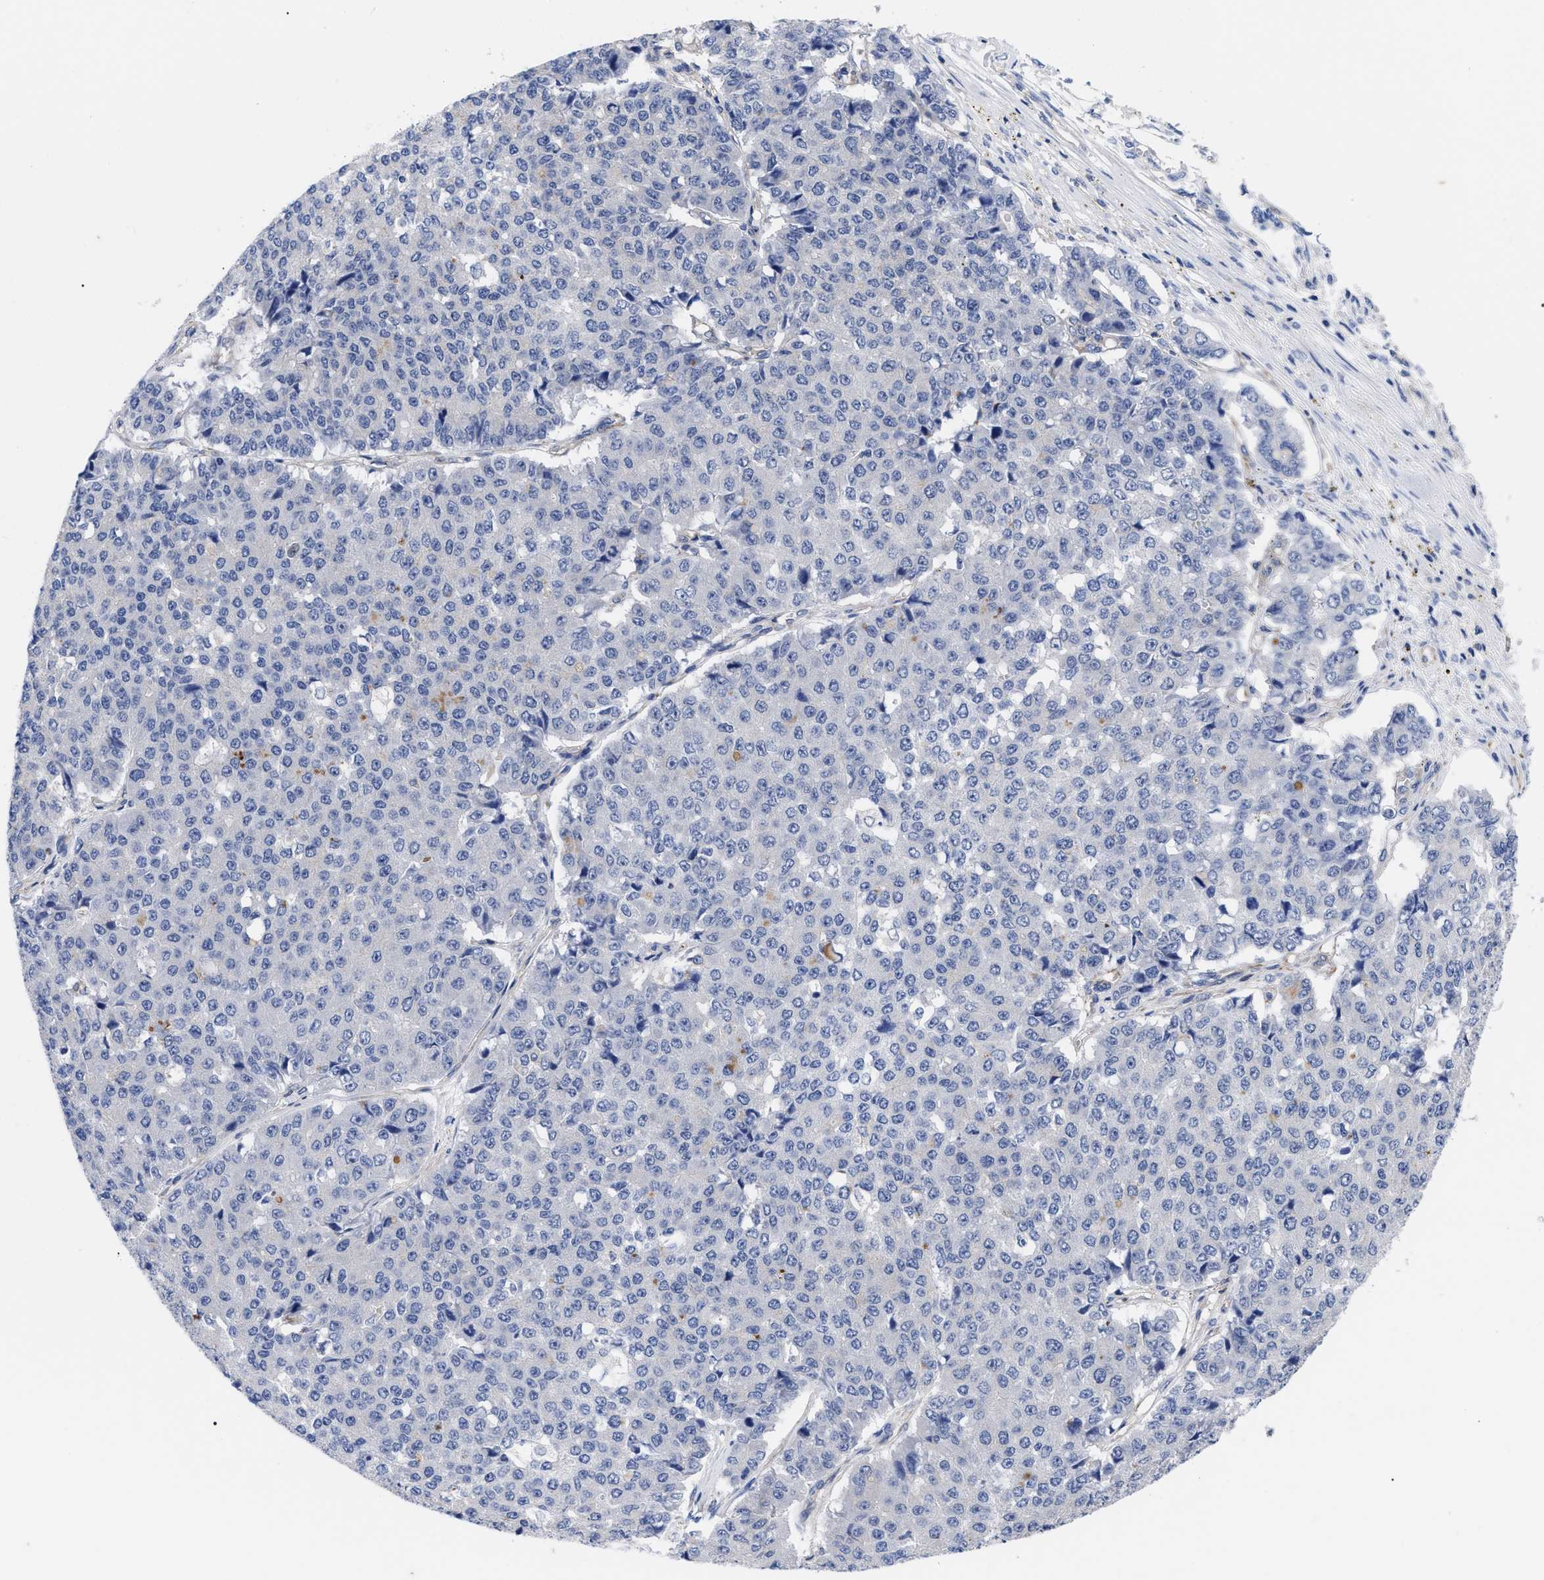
{"staining": {"intensity": "negative", "quantity": "none", "location": "none"}, "tissue": "pancreatic cancer", "cell_type": "Tumor cells", "image_type": "cancer", "snomed": [{"axis": "morphology", "description": "Adenocarcinoma, NOS"}, {"axis": "topography", "description": "Pancreas"}], "caption": "A histopathology image of human pancreatic adenocarcinoma is negative for staining in tumor cells.", "gene": "IRAG2", "patient": {"sex": "male", "age": 50}}